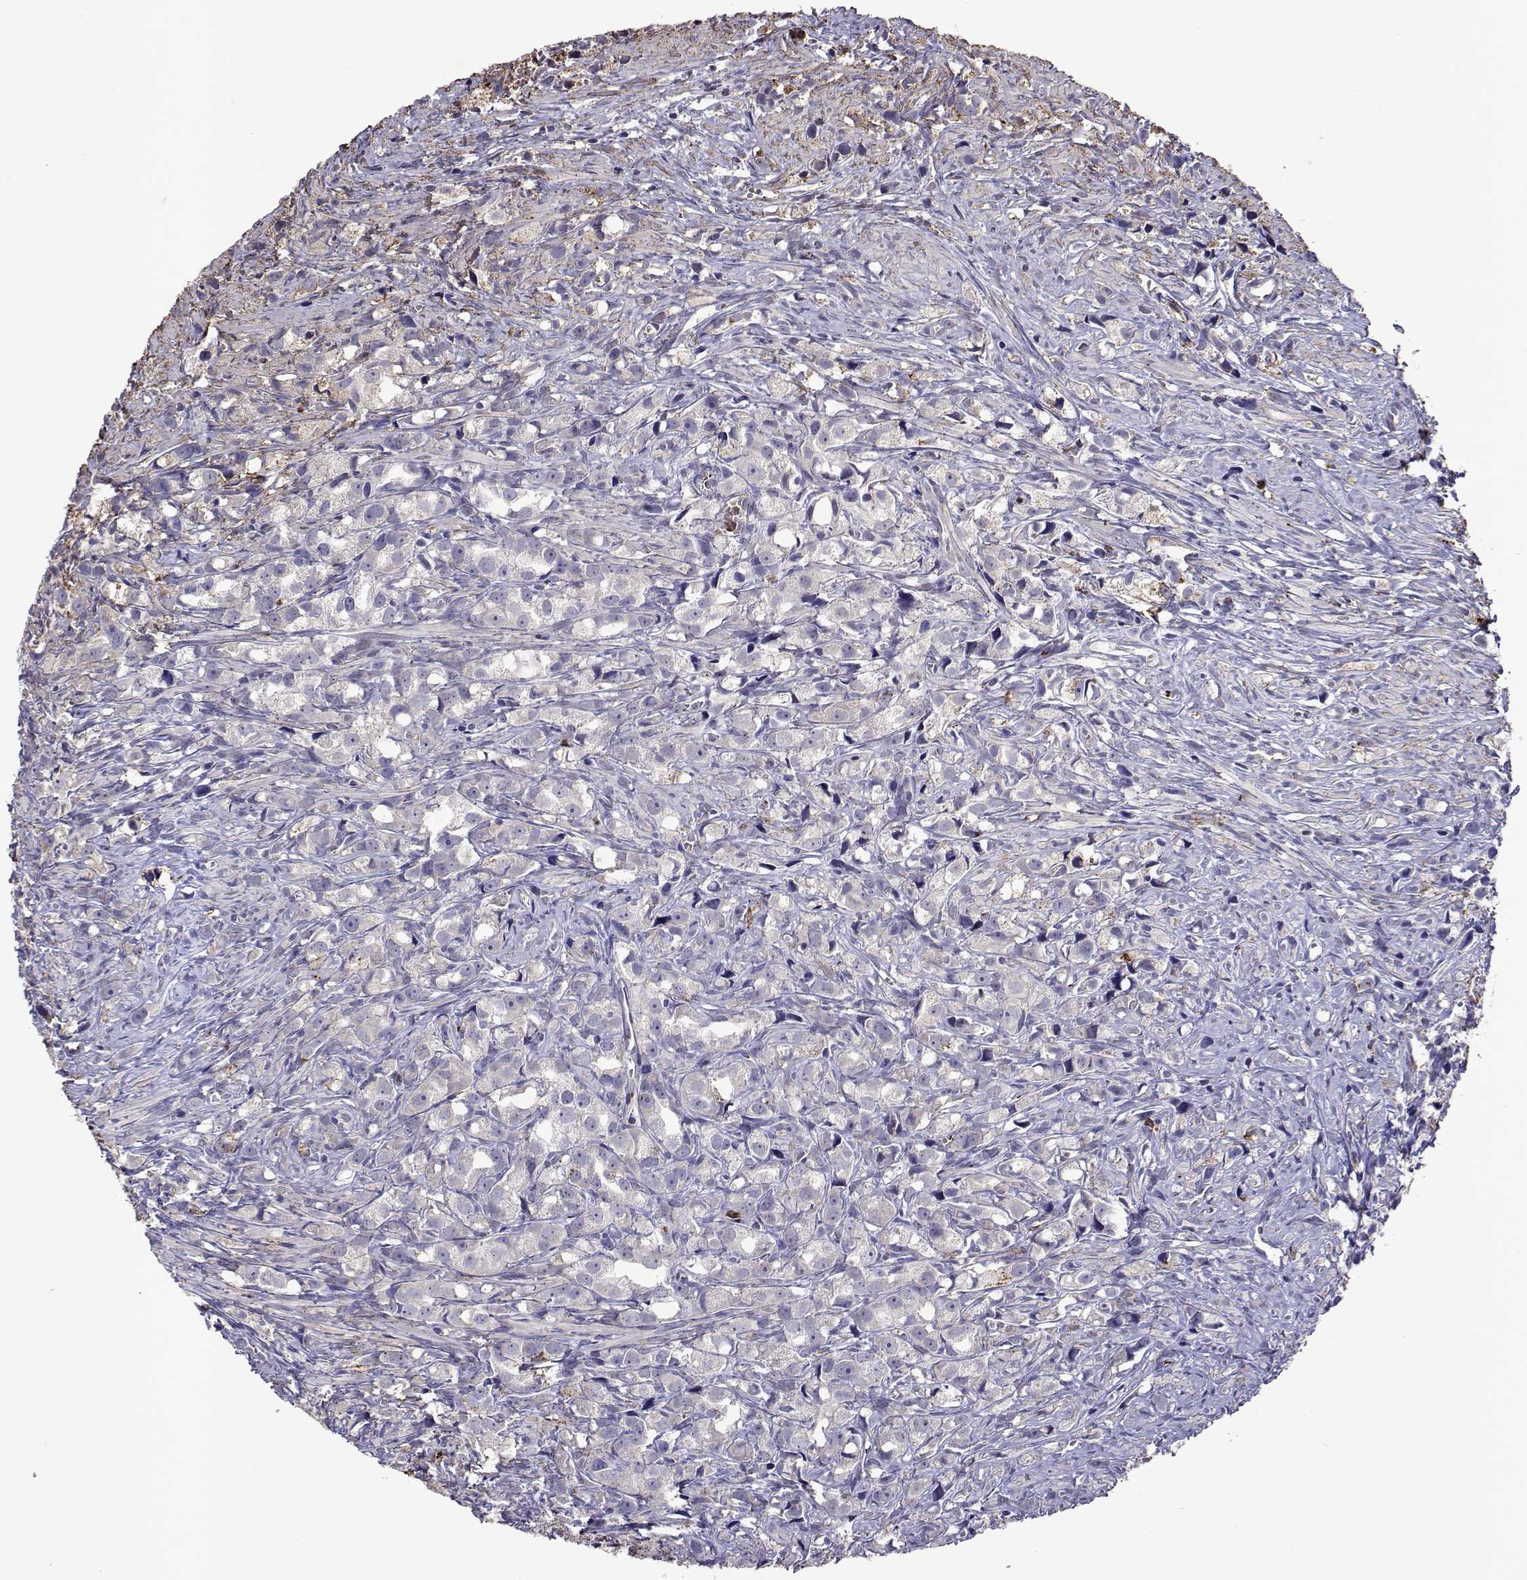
{"staining": {"intensity": "negative", "quantity": "none", "location": "none"}, "tissue": "prostate cancer", "cell_type": "Tumor cells", "image_type": "cancer", "snomed": [{"axis": "morphology", "description": "Adenocarcinoma, High grade"}, {"axis": "topography", "description": "Prostate"}], "caption": "Immunohistochemistry (IHC) micrograph of neoplastic tissue: human prostate cancer (adenocarcinoma (high-grade)) stained with DAB (3,3'-diaminobenzidine) shows no significant protein expression in tumor cells.", "gene": "DUSP28", "patient": {"sex": "male", "age": 75}}